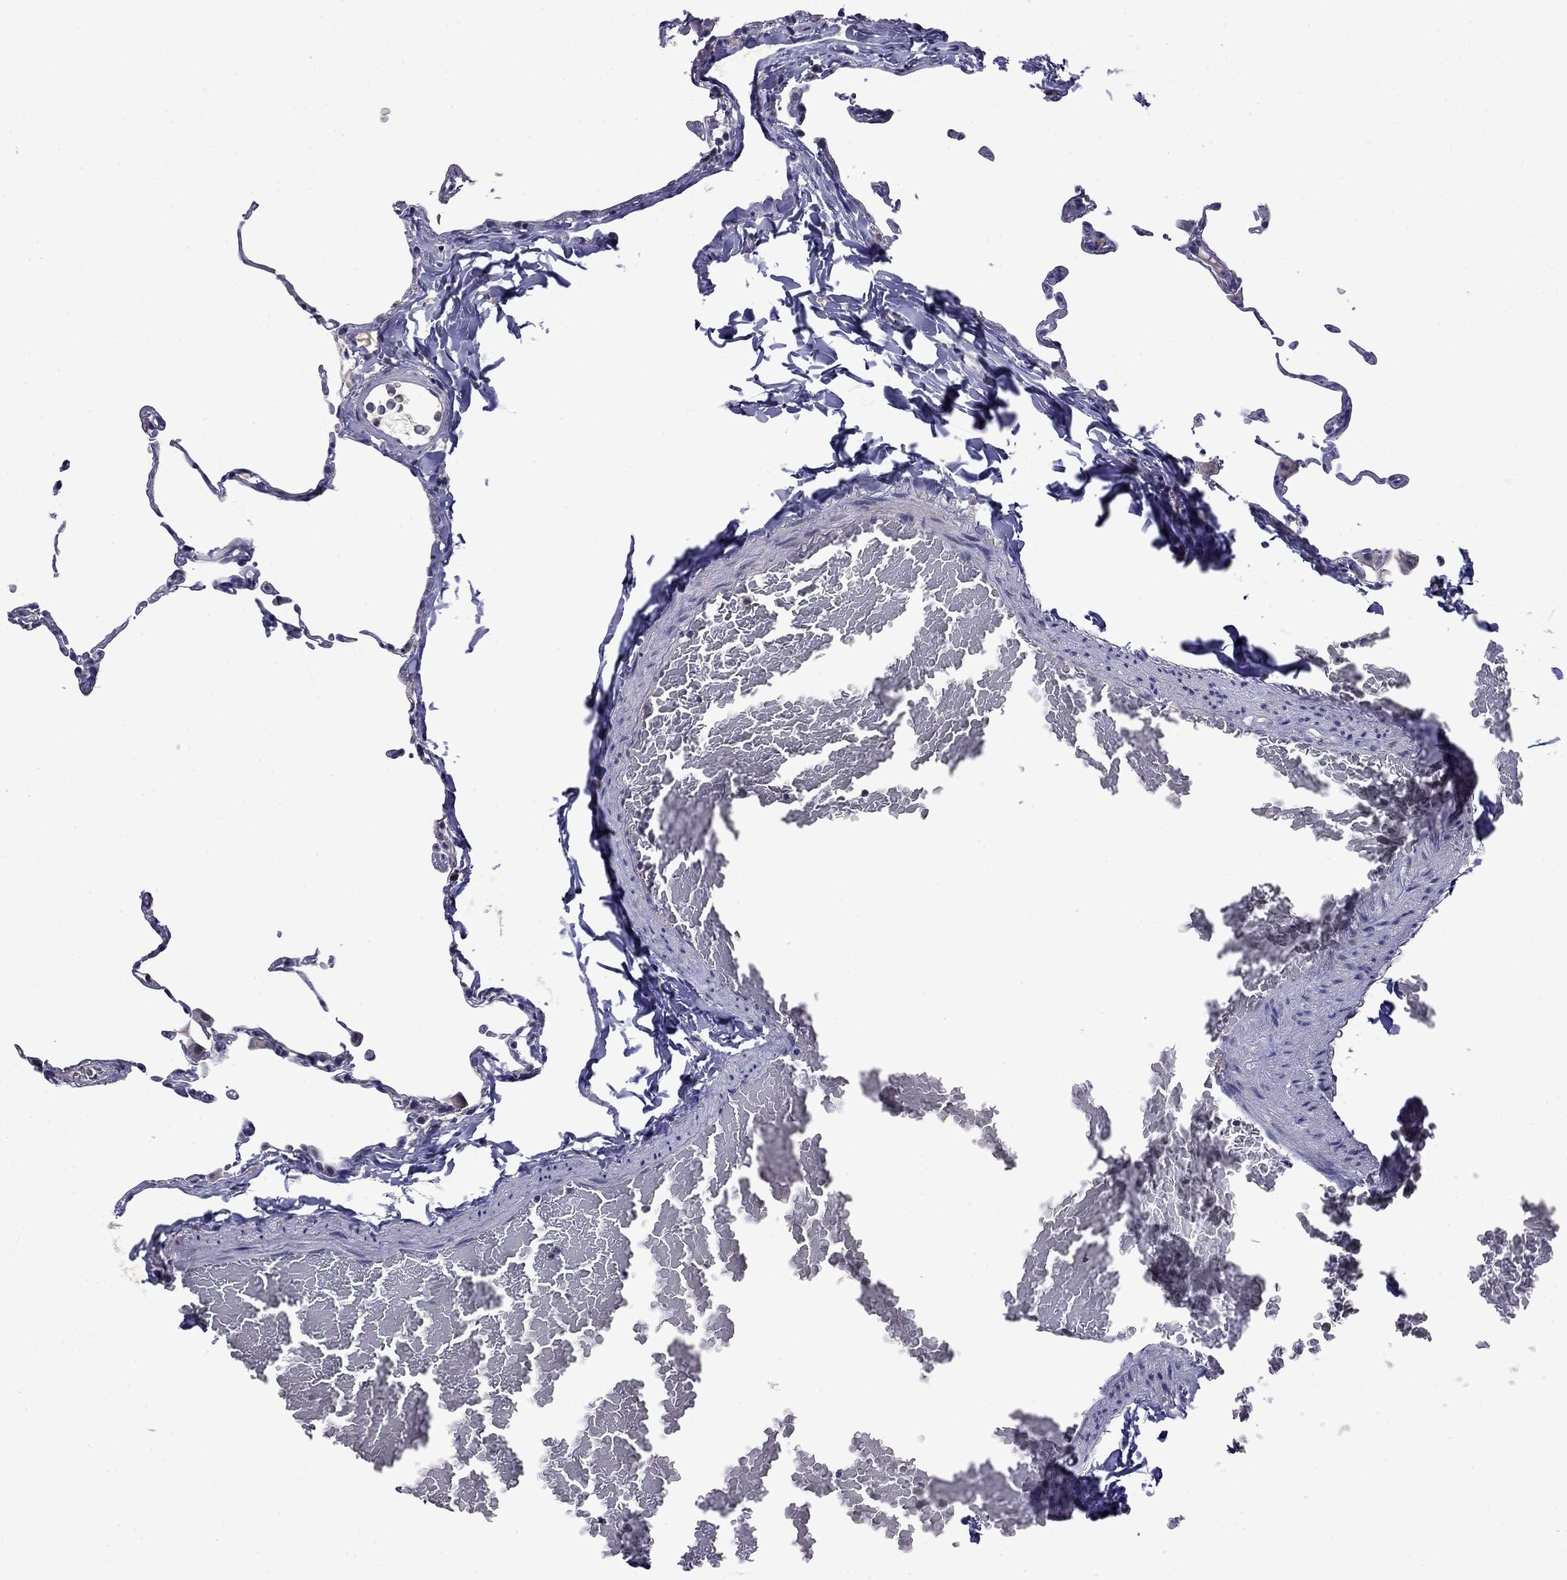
{"staining": {"intensity": "negative", "quantity": "none", "location": "none"}, "tissue": "lung", "cell_type": "Alveolar cells", "image_type": "normal", "snomed": [{"axis": "morphology", "description": "Normal tissue, NOS"}, {"axis": "topography", "description": "Lung"}], "caption": "Human lung stained for a protein using immunohistochemistry (IHC) displays no positivity in alveolar cells.", "gene": "STAR", "patient": {"sex": "female", "age": 57}}